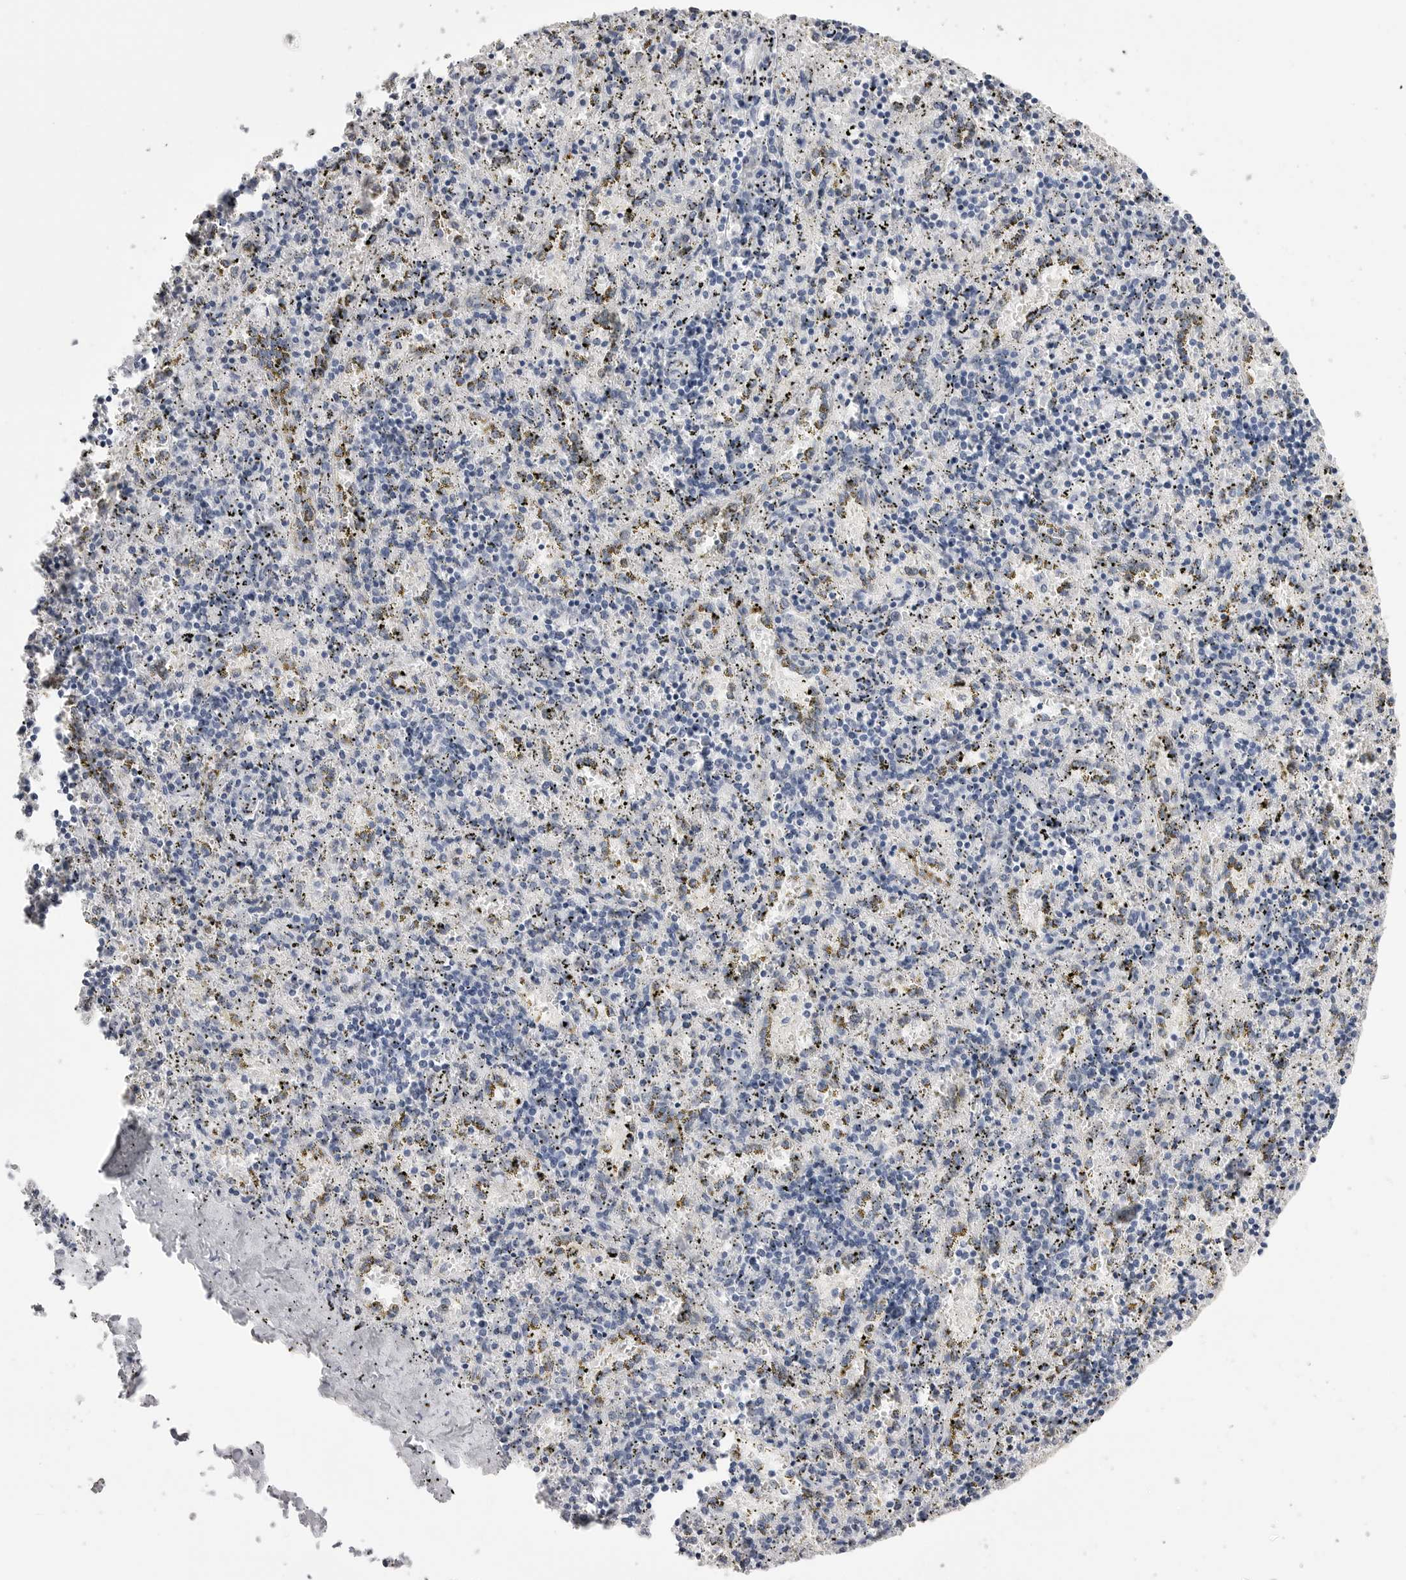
{"staining": {"intensity": "negative", "quantity": "none", "location": "none"}, "tissue": "spleen", "cell_type": "Cells in red pulp", "image_type": "normal", "snomed": [{"axis": "morphology", "description": "Normal tissue, NOS"}, {"axis": "topography", "description": "Spleen"}], "caption": "This is a micrograph of immunohistochemistry staining of unremarkable spleen, which shows no positivity in cells in red pulp.", "gene": "CPB1", "patient": {"sex": "male", "age": 11}}